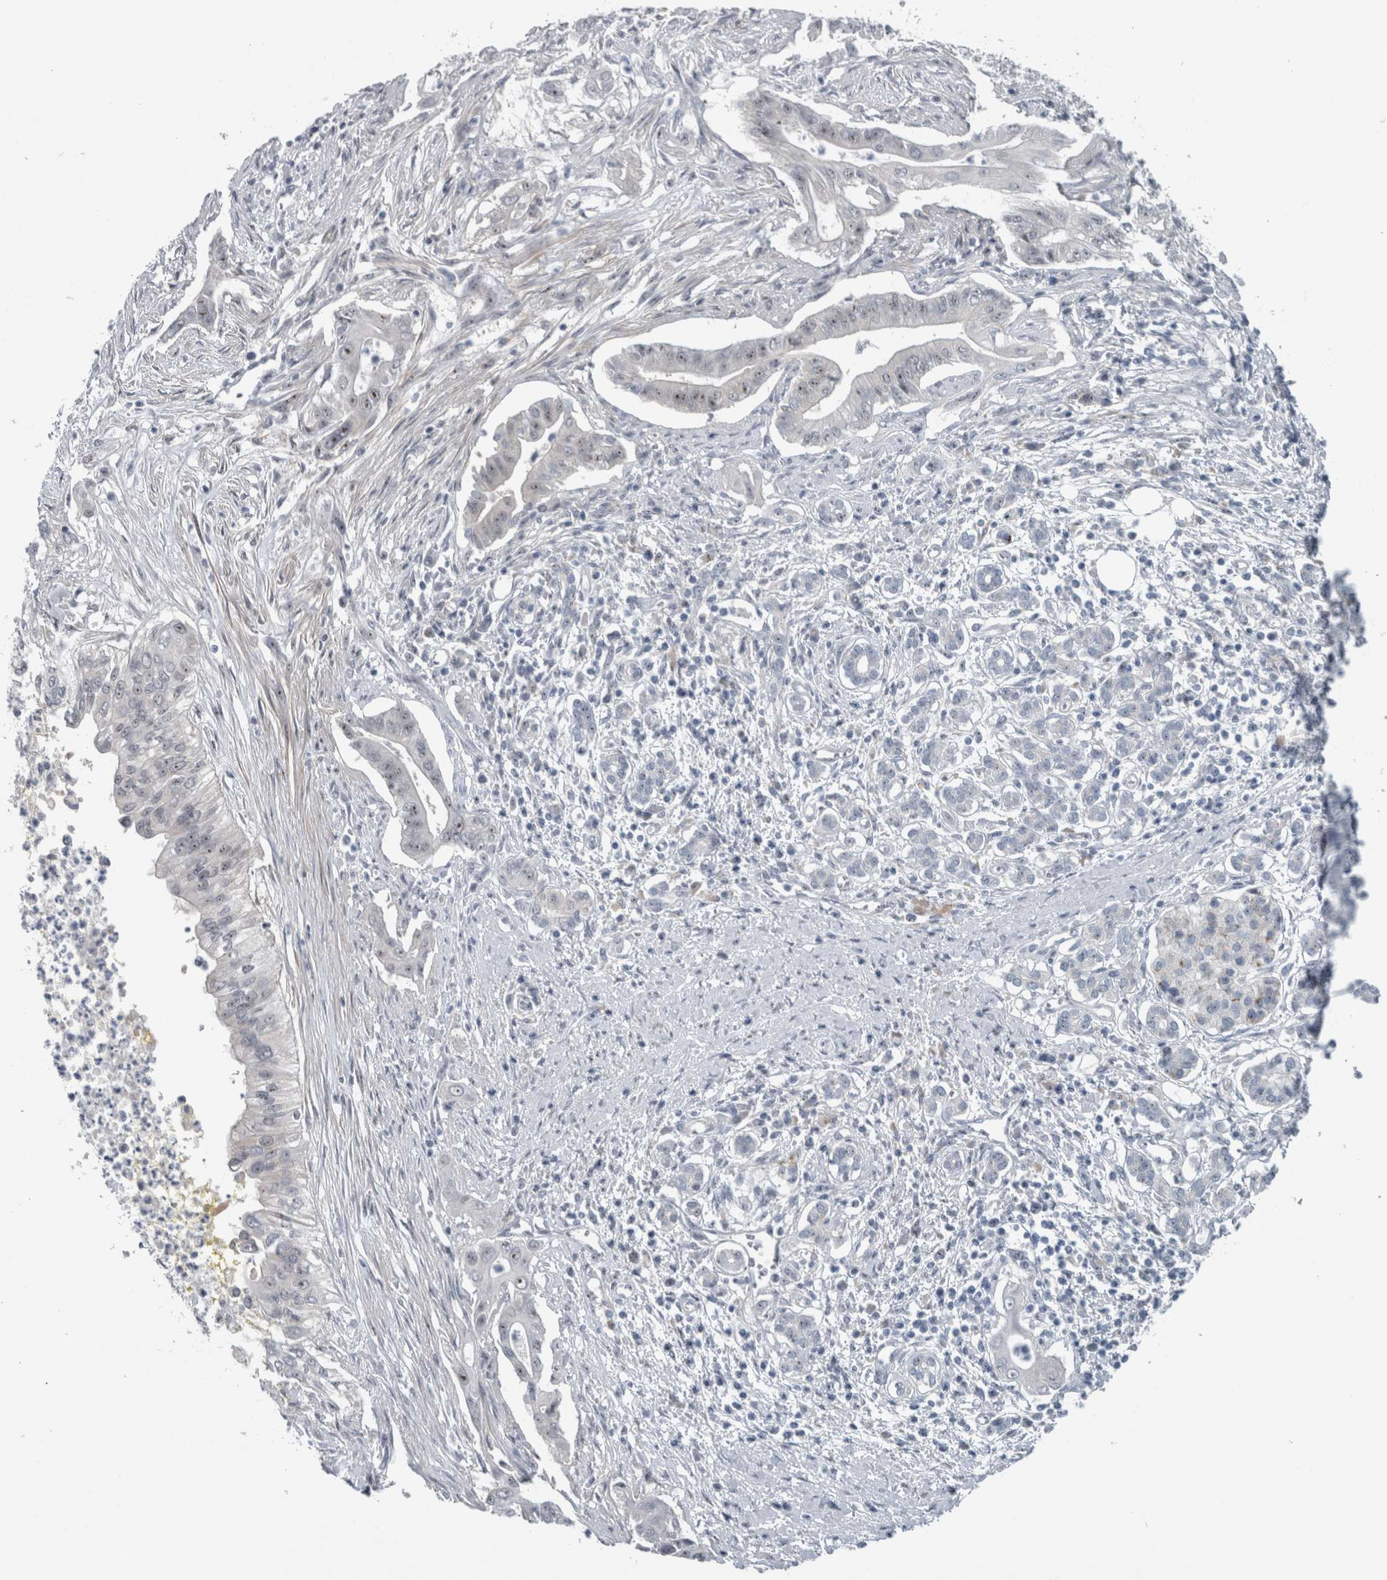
{"staining": {"intensity": "negative", "quantity": "none", "location": "none"}, "tissue": "pancreatic cancer", "cell_type": "Tumor cells", "image_type": "cancer", "snomed": [{"axis": "morphology", "description": "Adenocarcinoma, NOS"}, {"axis": "topography", "description": "Pancreas"}], "caption": "Micrograph shows no protein staining in tumor cells of pancreatic cancer (adenocarcinoma) tissue.", "gene": "UTP6", "patient": {"sex": "male", "age": 58}}